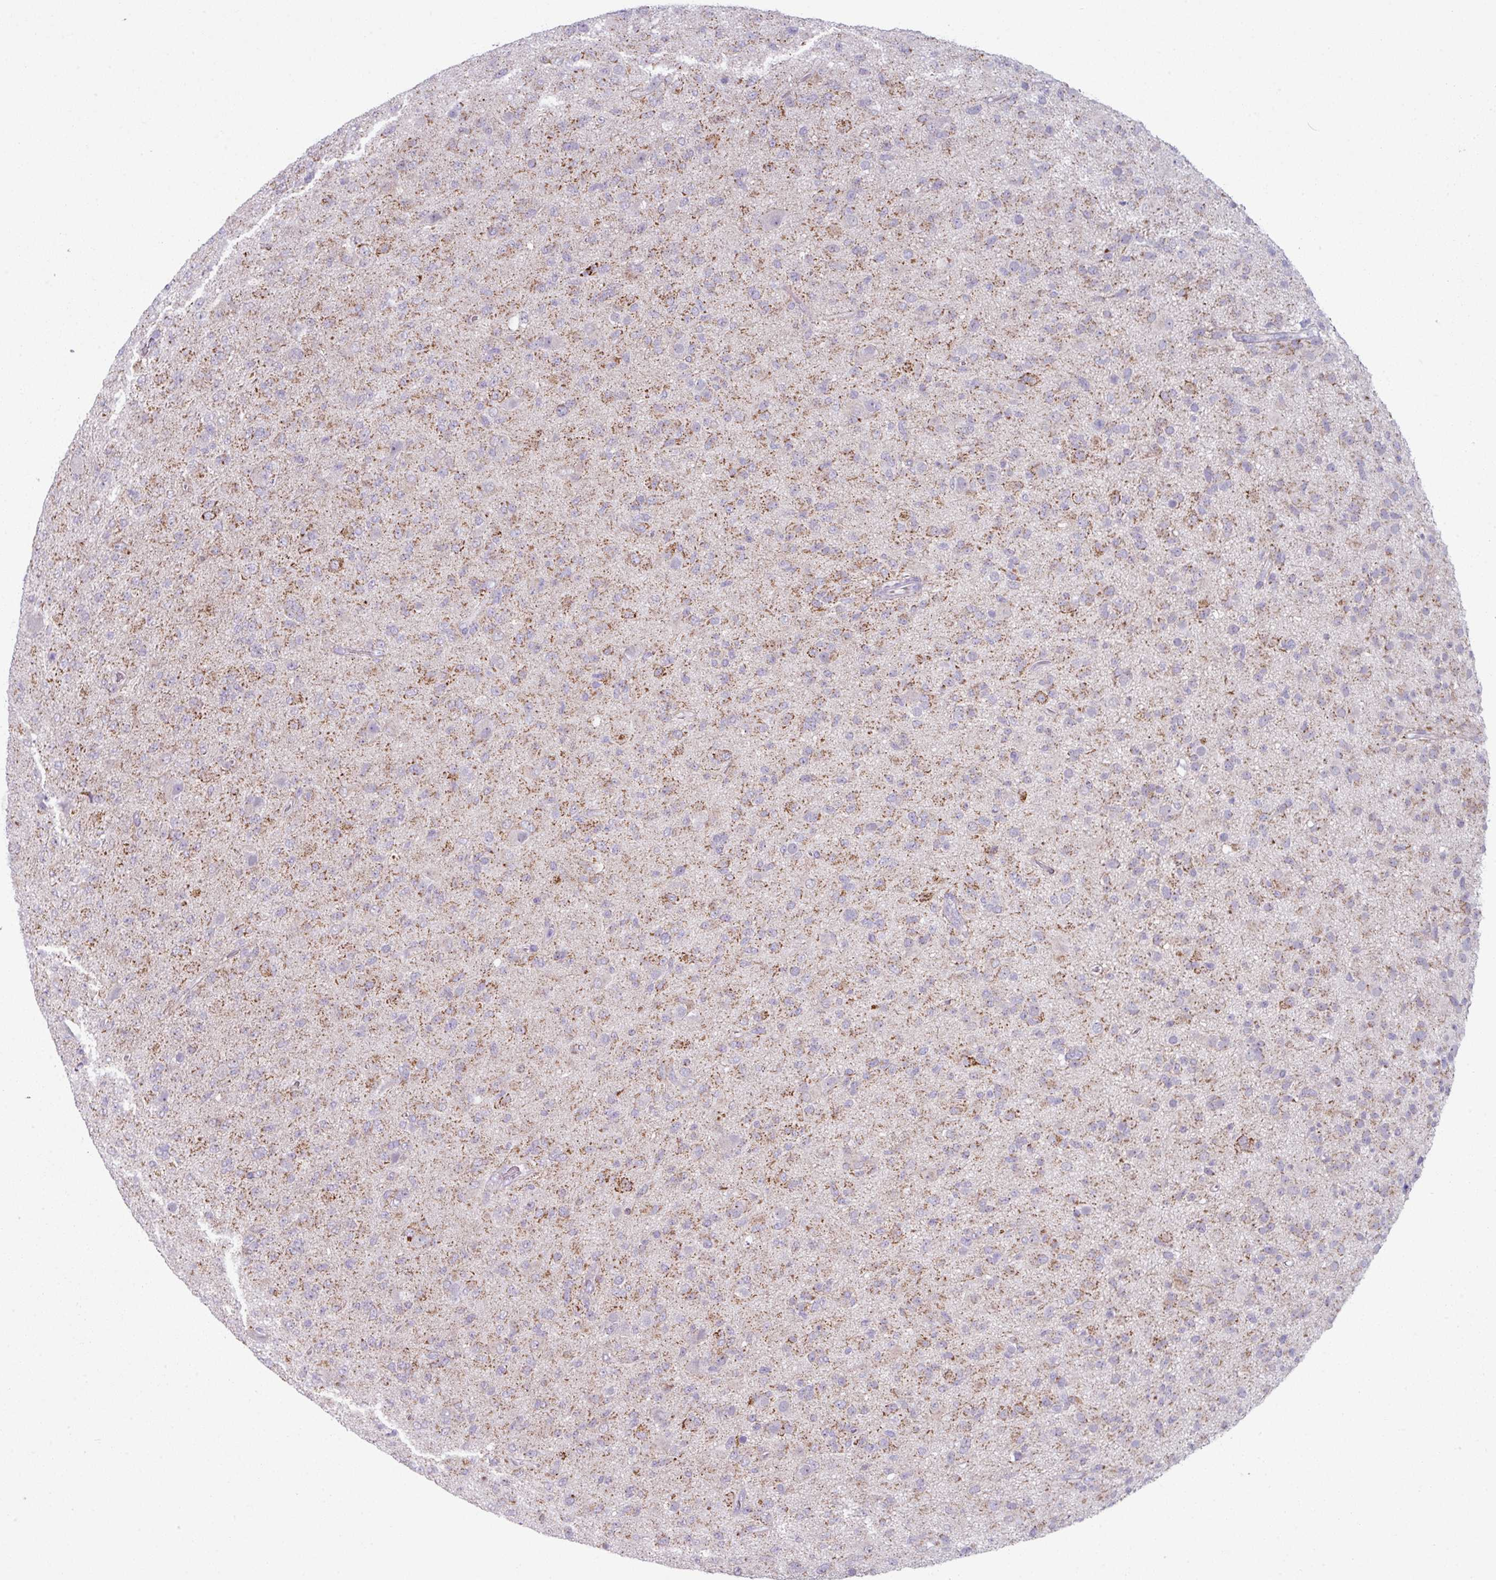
{"staining": {"intensity": "moderate", "quantity": "25%-75%", "location": "cytoplasmic/membranous"}, "tissue": "glioma", "cell_type": "Tumor cells", "image_type": "cancer", "snomed": [{"axis": "morphology", "description": "Glioma, malignant, Low grade"}, {"axis": "topography", "description": "Brain"}], "caption": "Glioma stained with DAB (3,3'-diaminobenzidine) immunohistochemistry (IHC) demonstrates medium levels of moderate cytoplasmic/membranous staining in about 25%-75% of tumor cells.", "gene": "ZNF615", "patient": {"sex": "male", "age": 65}}